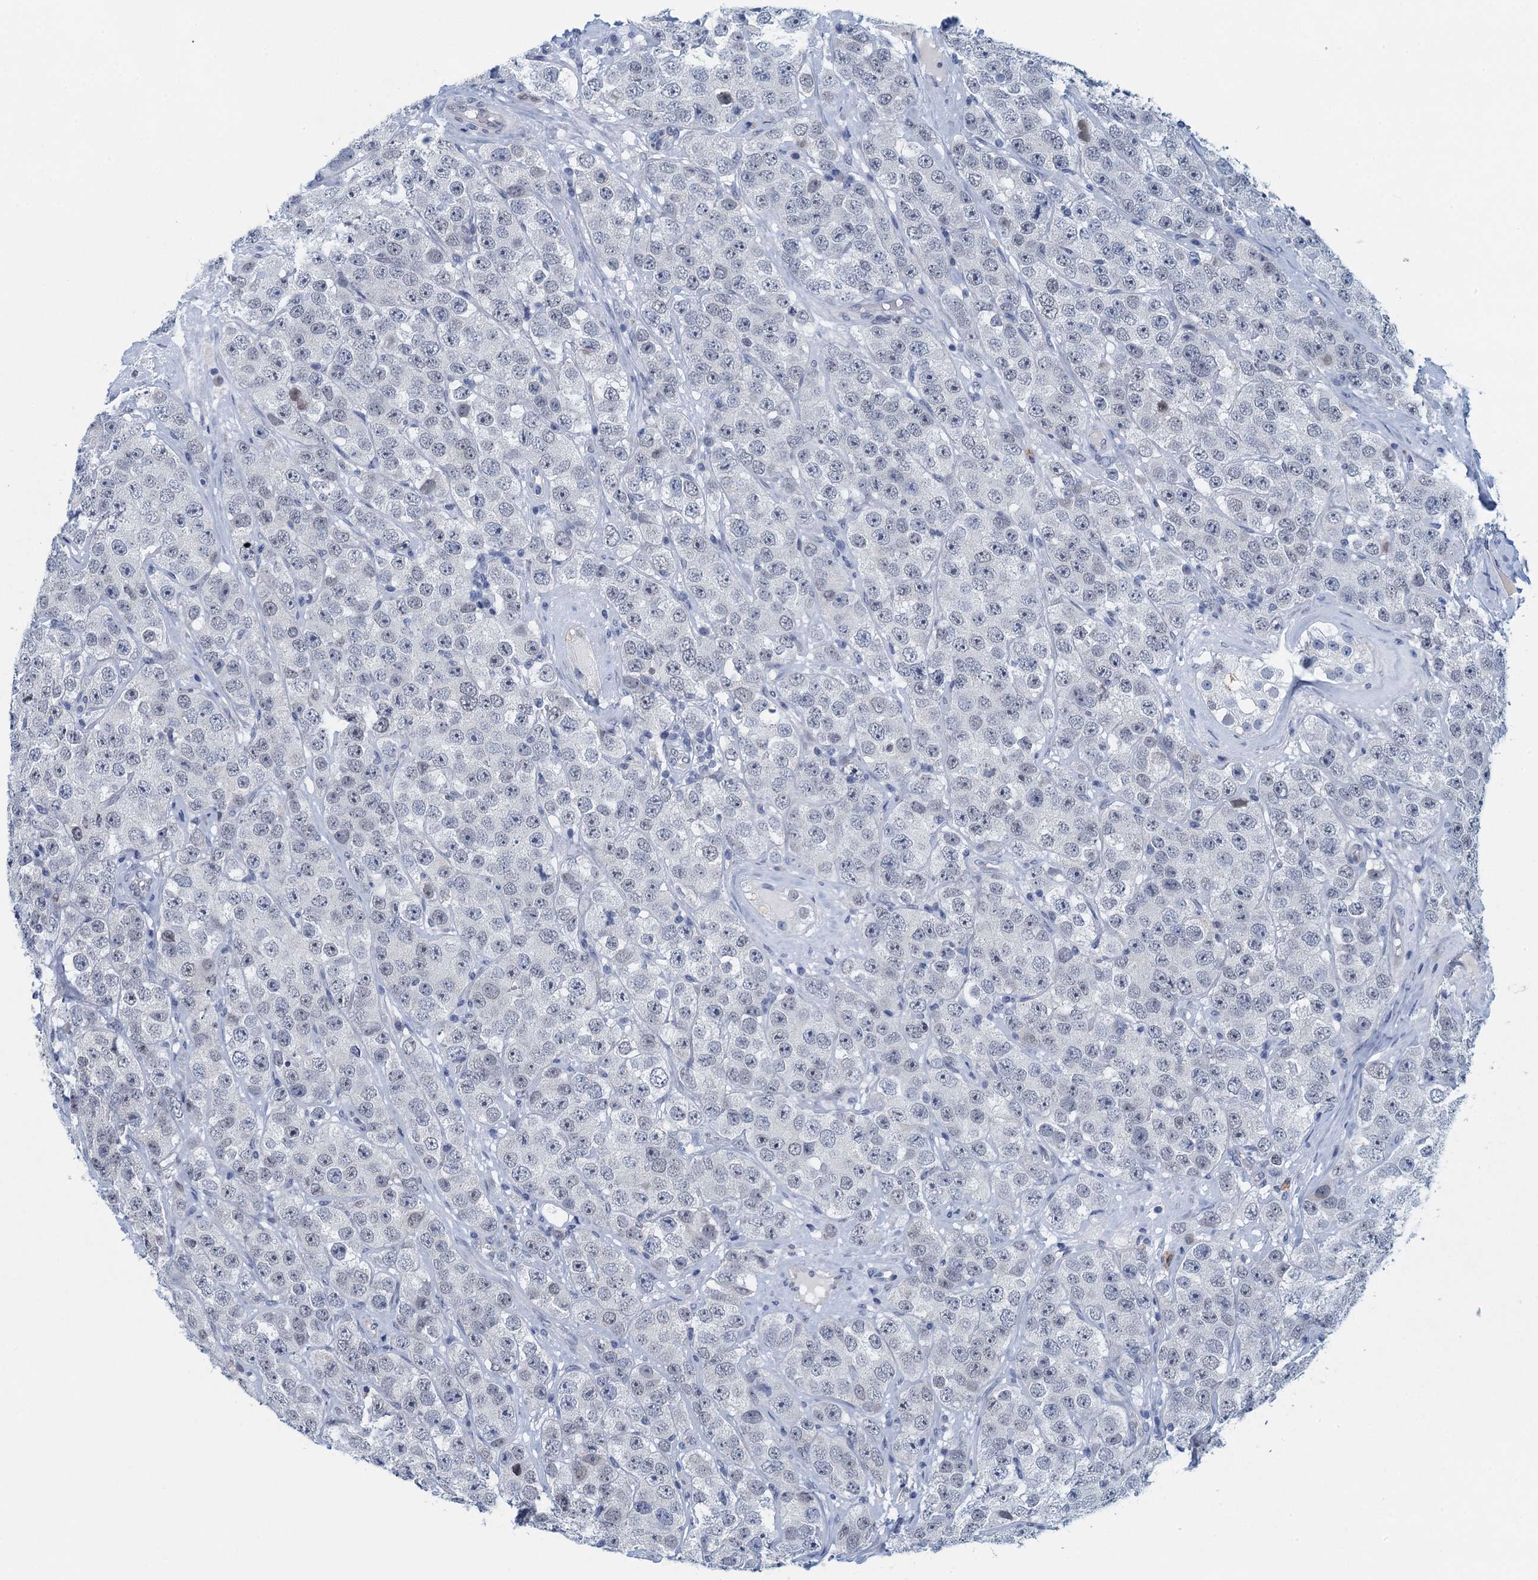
{"staining": {"intensity": "negative", "quantity": "none", "location": "none"}, "tissue": "testis cancer", "cell_type": "Tumor cells", "image_type": "cancer", "snomed": [{"axis": "morphology", "description": "Seminoma, NOS"}, {"axis": "topography", "description": "Testis"}], "caption": "Testis seminoma was stained to show a protein in brown. There is no significant positivity in tumor cells.", "gene": "ENSG00000131152", "patient": {"sex": "male", "age": 28}}